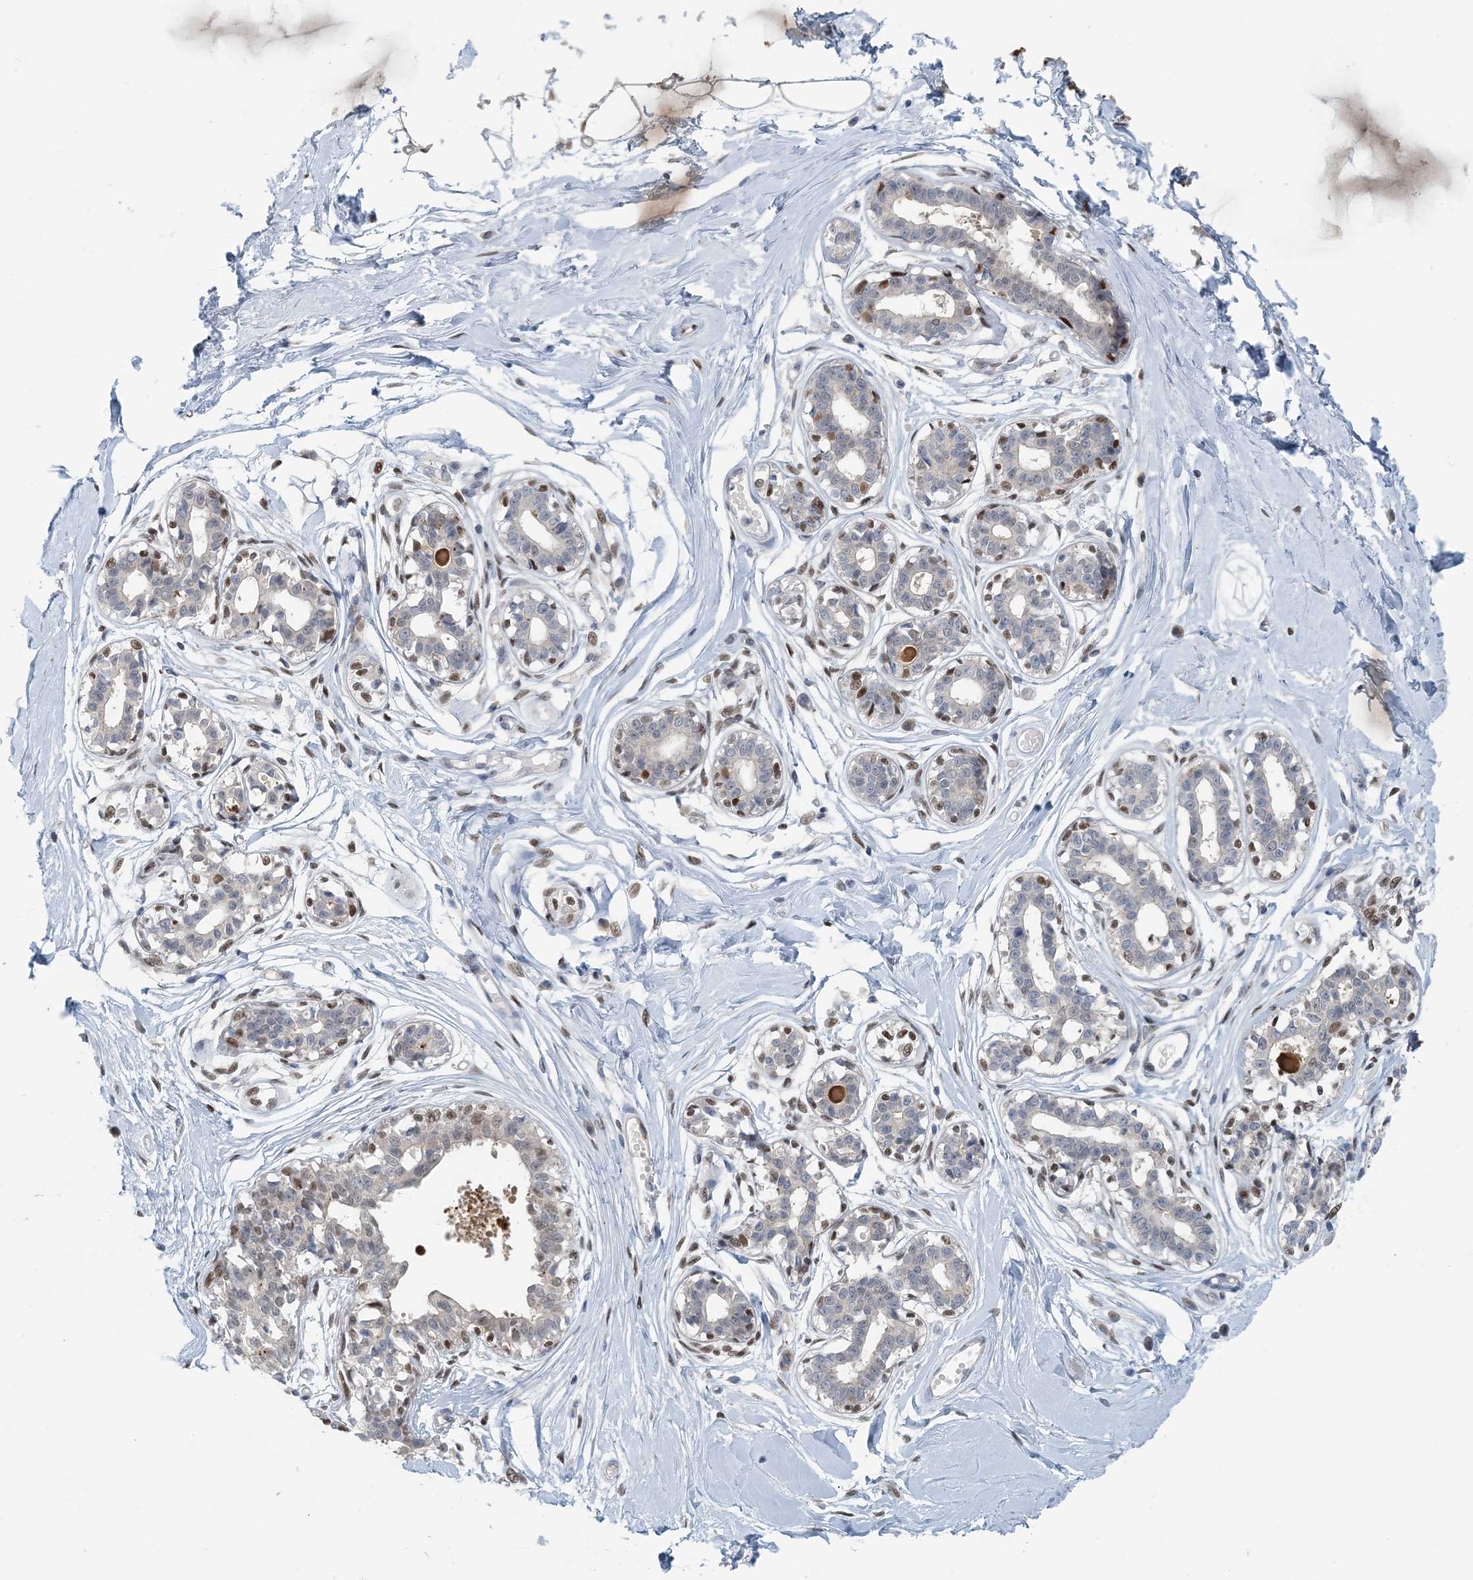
{"staining": {"intensity": "moderate", "quantity": ">75%", "location": "nuclear"}, "tissue": "breast", "cell_type": "Adipocytes", "image_type": "normal", "snomed": [{"axis": "morphology", "description": "Normal tissue, NOS"}, {"axis": "topography", "description": "Breast"}], "caption": "Immunohistochemical staining of normal breast displays moderate nuclear protein expression in about >75% of adipocytes.", "gene": "ZC3H12A", "patient": {"sex": "female", "age": 45}}